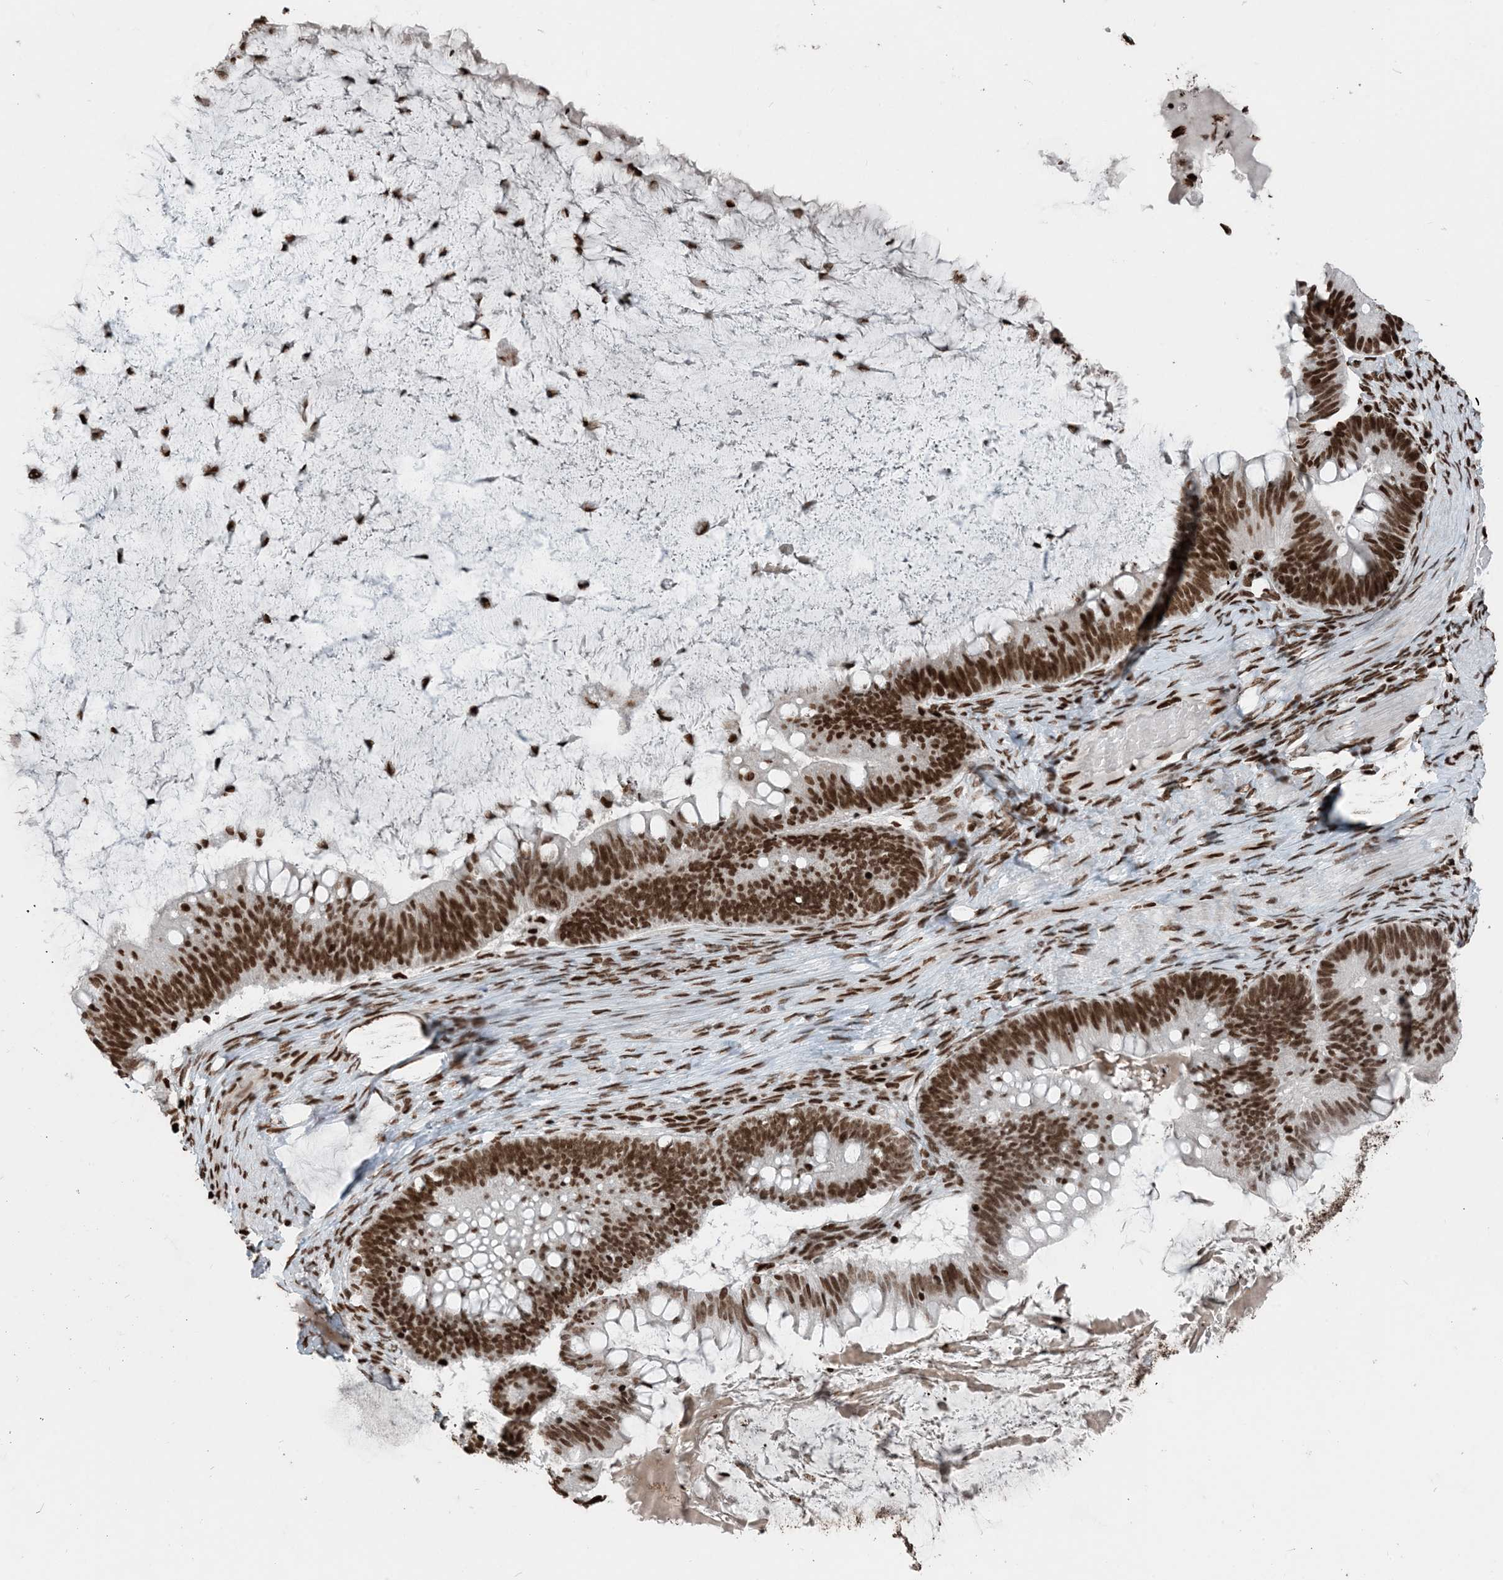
{"staining": {"intensity": "strong", "quantity": ">75%", "location": "nuclear"}, "tissue": "ovarian cancer", "cell_type": "Tumor cells", "image_type": "cancer", "snomed": [{"axis": "morphology", "description": "Cystadenocarcinoma, mucinous, NOS"}, {"axis": "topography", "description": "Ovary"}], "caption": "Brown immunohistochemical staining in human ovarian mucinous cystadenocarcinoma exhibits strong nuclear positivity in about >75% of tumor cells. (IHC, brightfield microscopy, high magnification).", "gene": "H3-3B", "patient": {"sex": "female", "age": 61}}